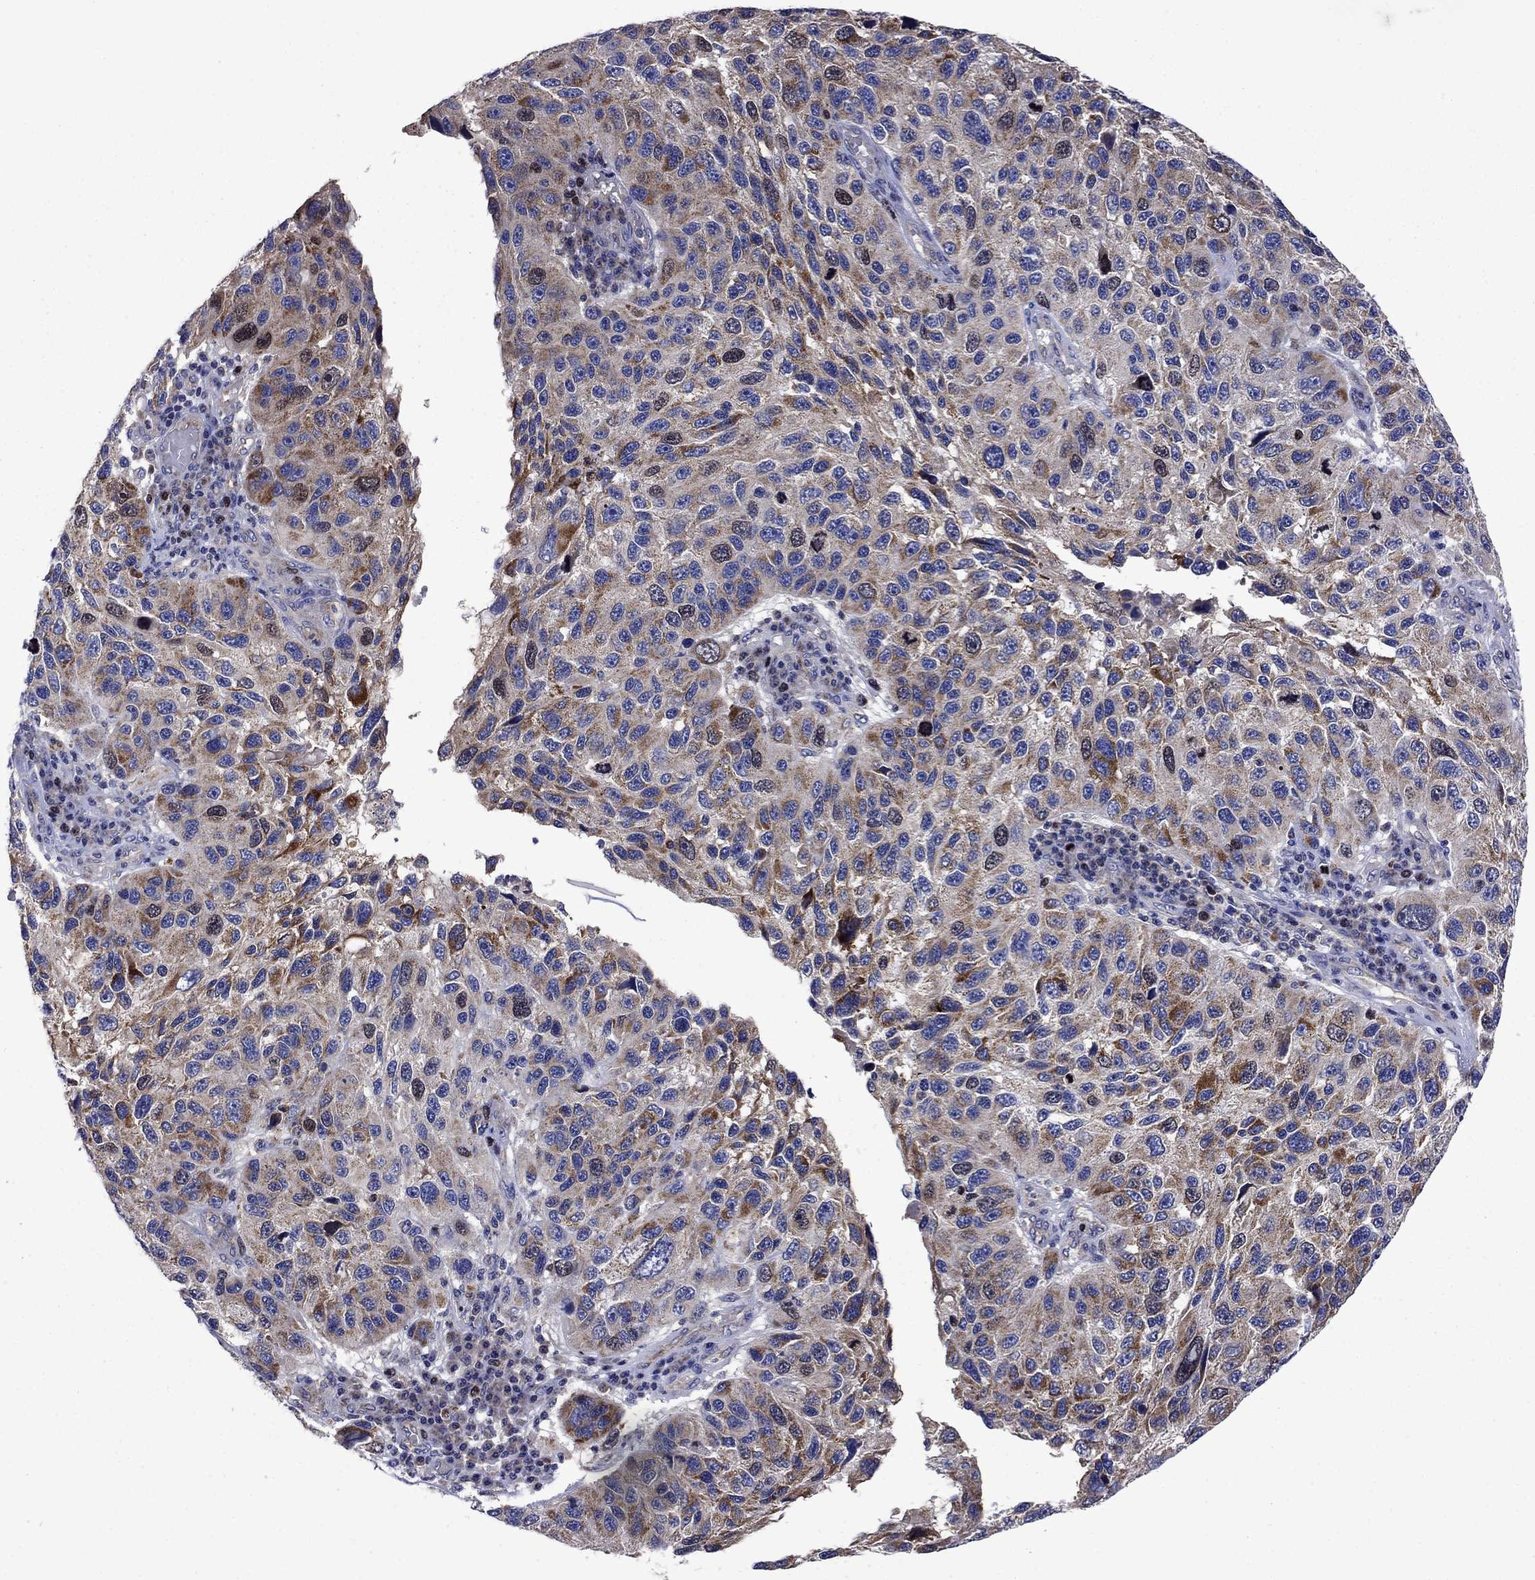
{"staining": {"intensity": "strong", "quantity": "25%-75%", "location": "cytoplasmic/membranous"}, "tissue": "melanoma", "cell_type": "Tumor cells", "image_type": "cancer", "snomed": [{"axis": "morphology", "description": "Malignant melanoma, NOS"}, {"axis": "topography", "description": "Skin"}], "caption": "A high-resolution histopathology image shows IHC staining of malignant melanoma, which exhibits strong cytoplasmic/membranous expression in about 25%-75% of tumor cells.", "gene": "KIF22", "patient": {"sex": "male", "age": 53}}